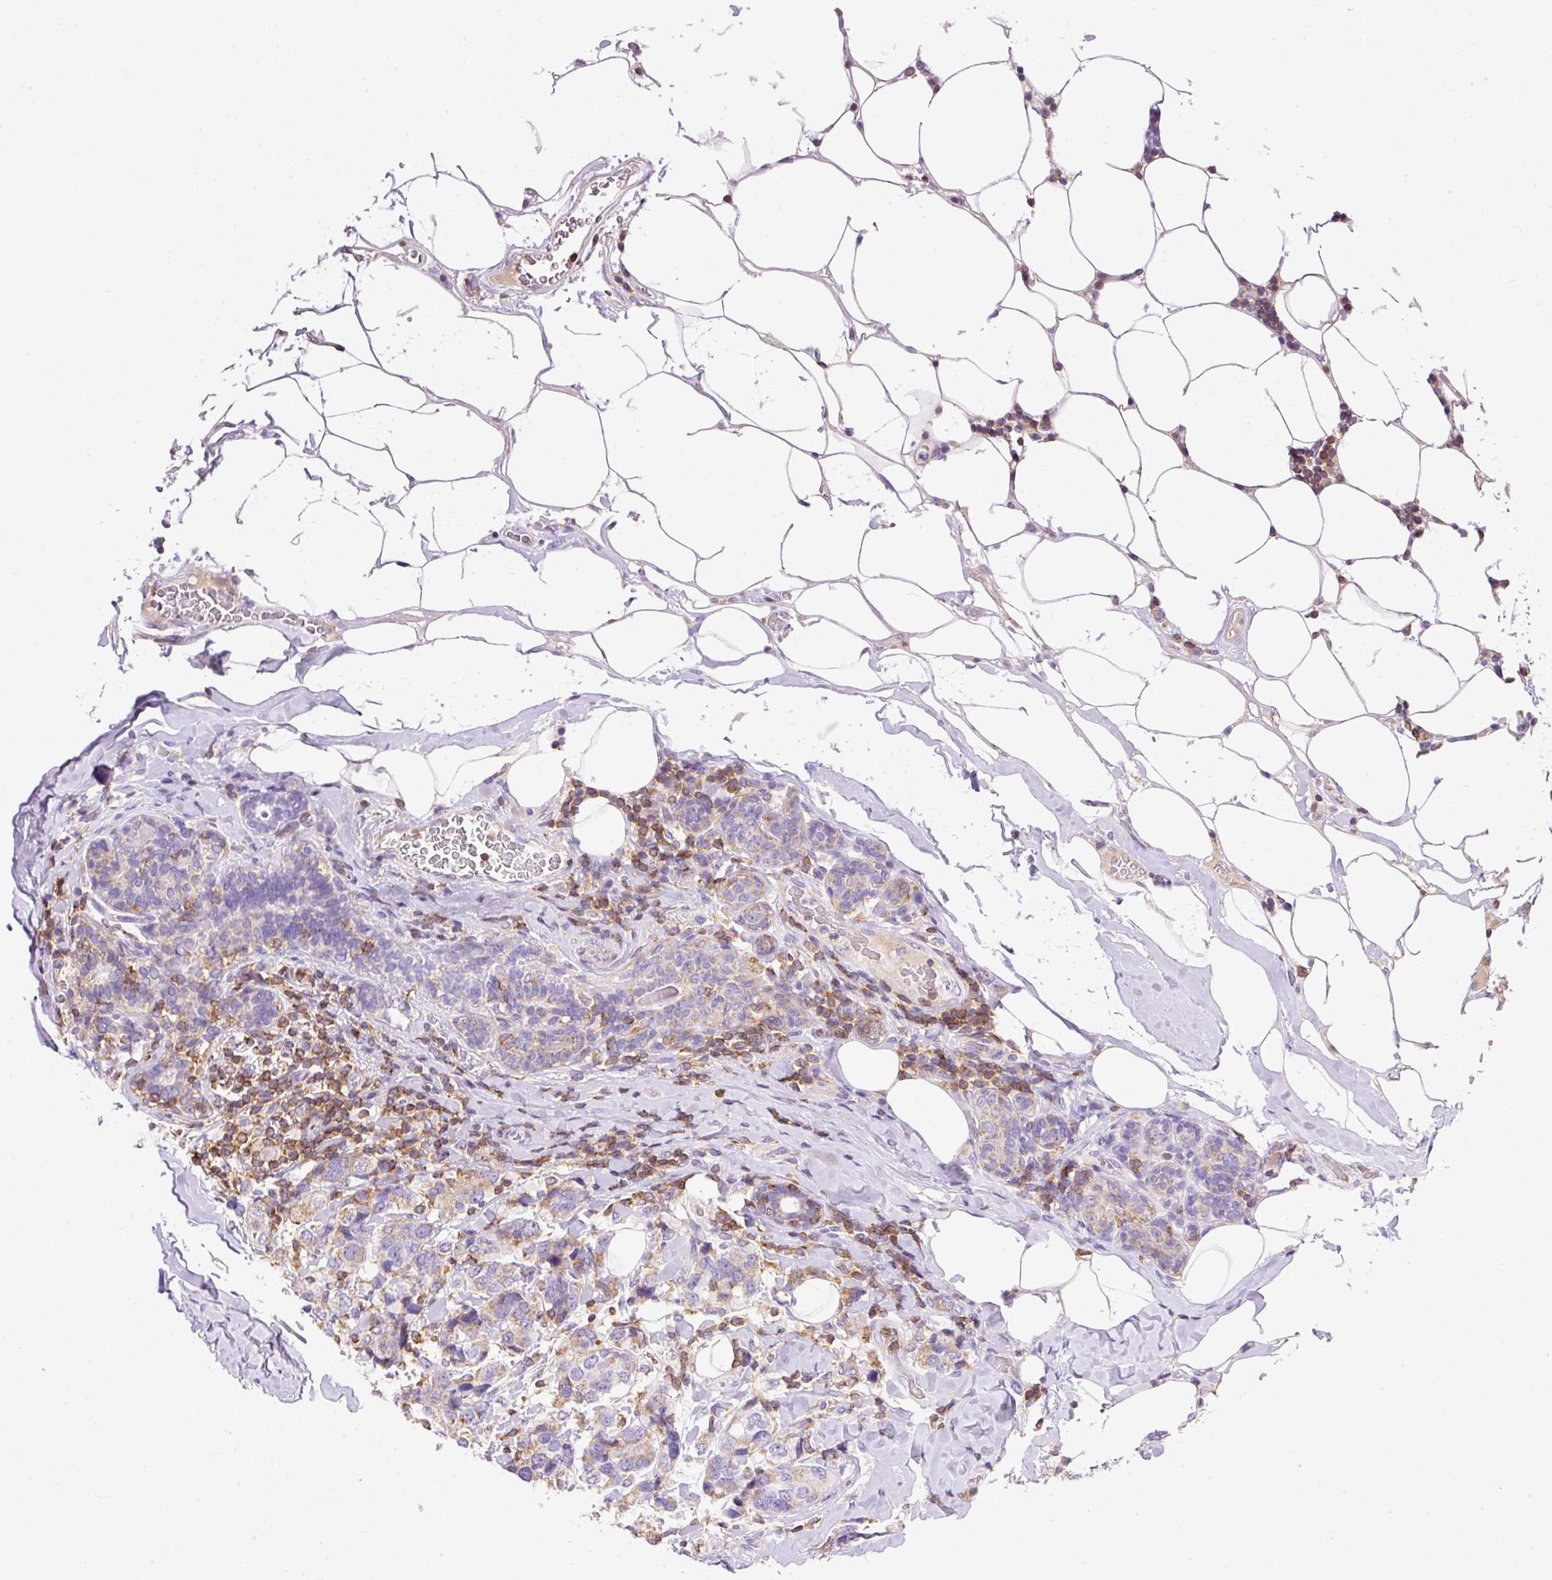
{"staining": {"intensity": "moderate", "quantity": ">75%", "location": "cytoplasmic/membranous"}, "tissue": "breast cancer", "cell_type": "Tumor cells", "image_type": "cancer", "snomed": [{"axis": "morphology", "description": "Lobular carcinoma"}, {"axis": "topography", "description": "Breast"}], "caption": "This image displays breast cancer (lobular carcinoma) stained with immunohistochemistry to label a protein in brown. The cytoplasmic/membranous of tumor cells show moderate positivity for the protein. Nuclei are counter-stained blue.", "gene": "IMMT", "patient": {"sex": "female", "age": 59}}